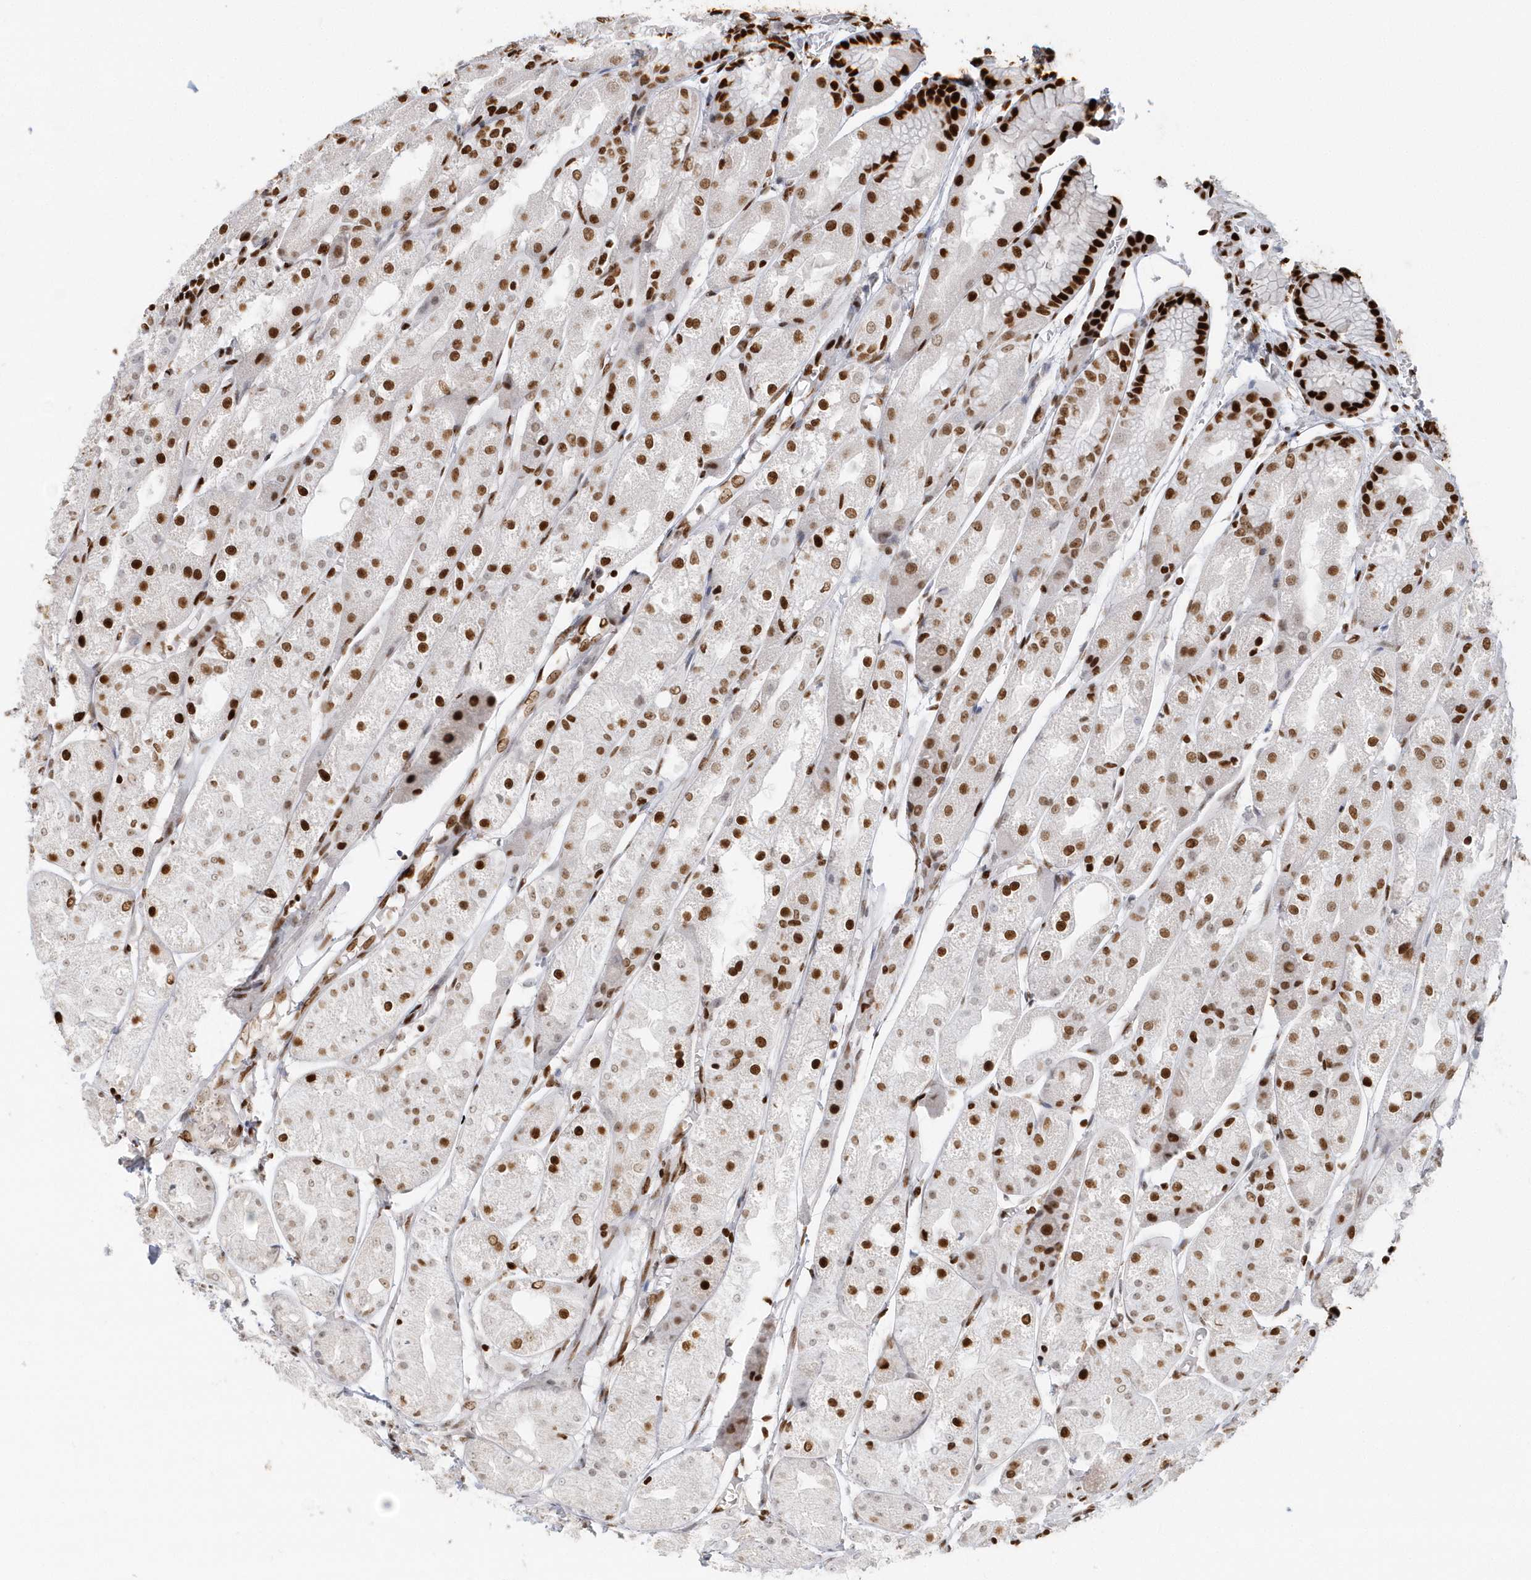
{"staining": {"intensity": "strong", "quantity": "25%-75%", "location": "nuclear"}, "tissue": "stomach", "cell_type": "Glandular cells", "image_type": "normal", "snomed": [{"axis": "morphology", "description": "Normal tissue, NOS"}, {"axis": "topography", "description": "Stomach, upper"}], "caption": "Stomach stained for a protein (brown) reveals strong nuclear positive positivity in approximately 25%-75% of glandular cells.", "gene": "SUMO2", "patient": {"sex": "male", "age": 72}}